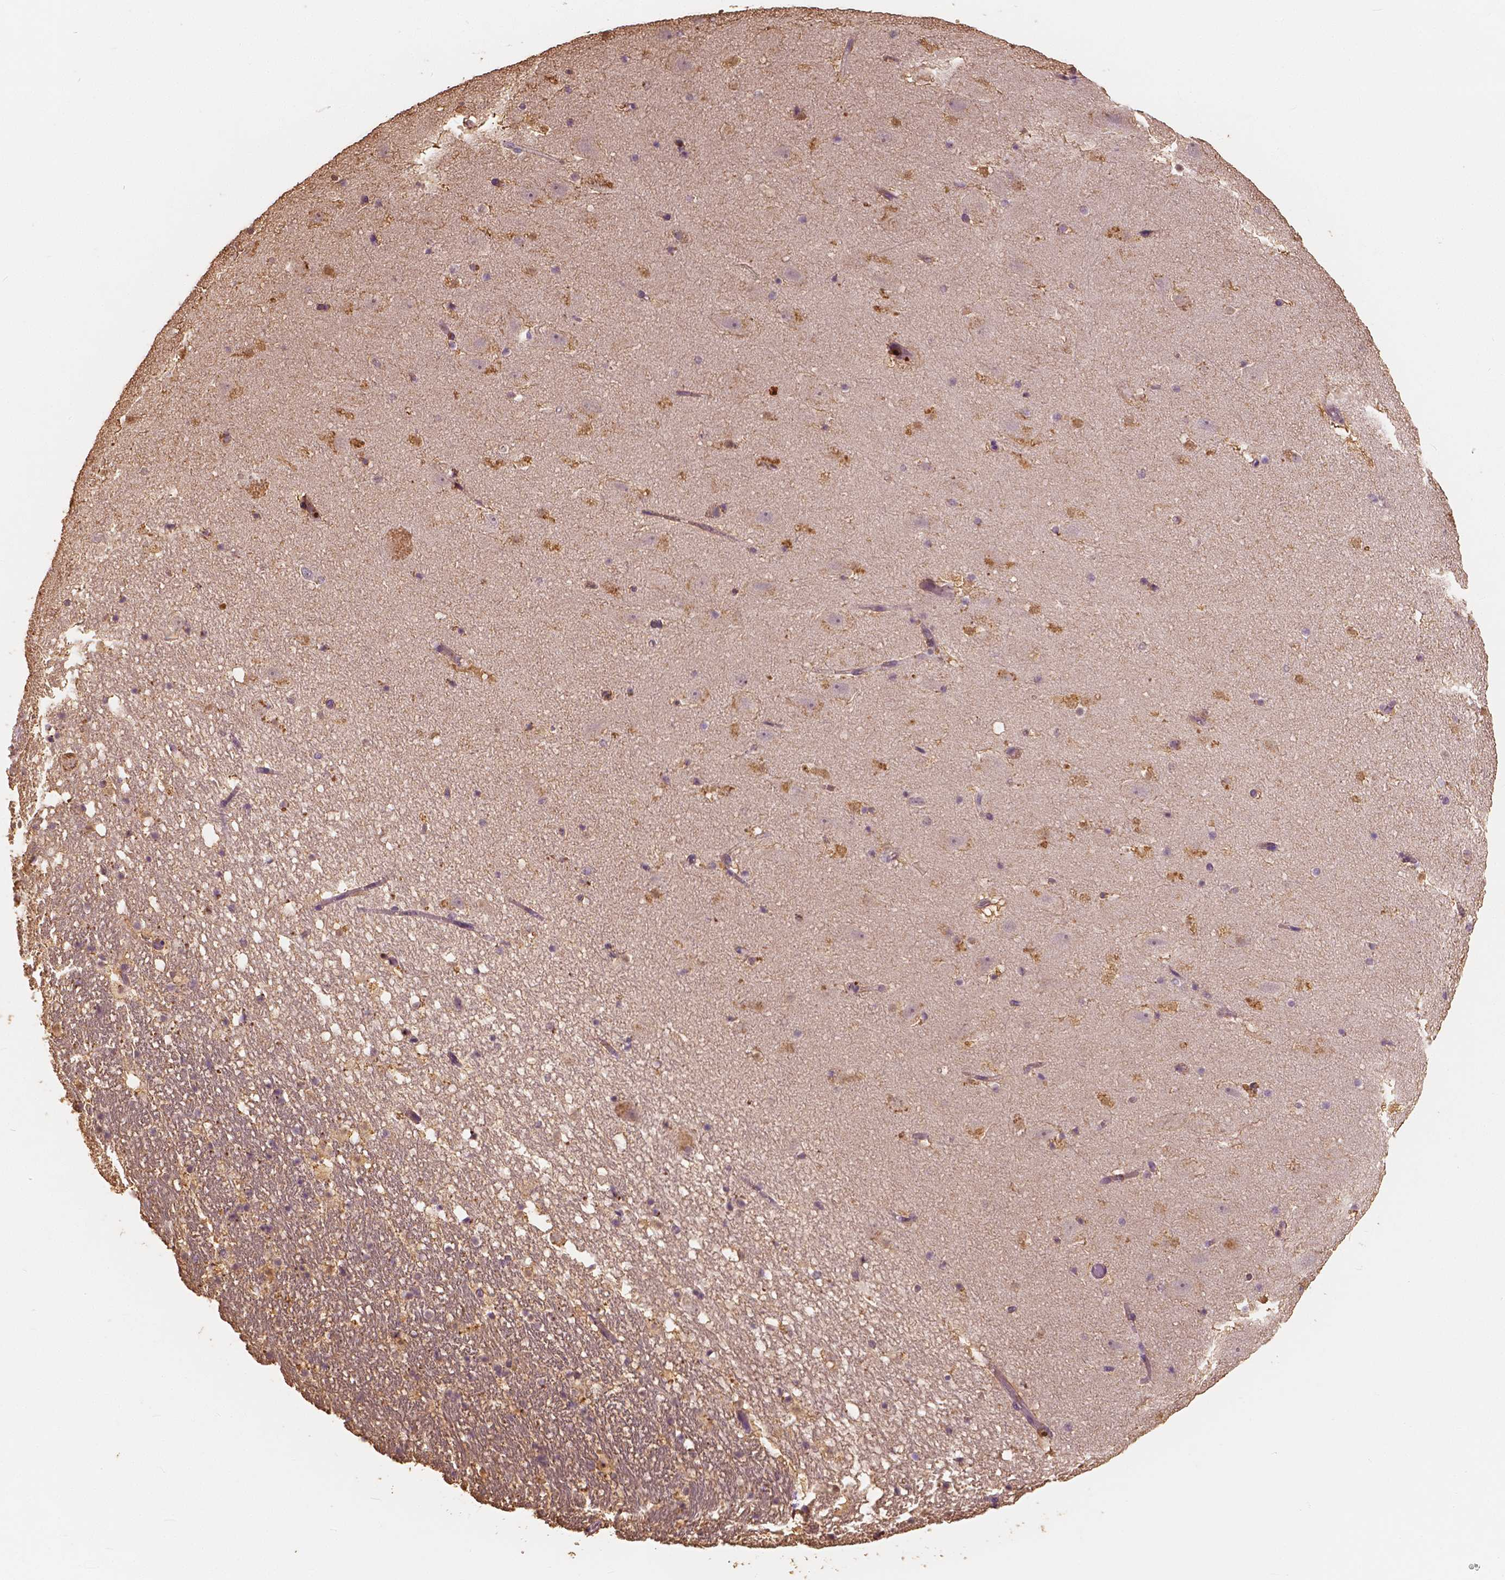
{"staining": {"intensity": "negative", "quantity": "none", "location": "none"}, "tissue": "hippocampus", "cell_type": "Glial cells", "image_type": "normal", "snomed": [{"axis": "morphology", "description": "Normal tissue, NOS"}, {"axis": "topography", "description": "Hippocampus"}], "caption": "Glial cells show no significant positivity in unremarkable hippocampus. (Stains: DAB (3,3'-diaminobenzidine) immunohistochemistry with hematoxylin counter stain, Microscopy: brightfield microscopy at high magnification).", "gene": "SAT2", "patient": {"sex": "female", "age": 42}}